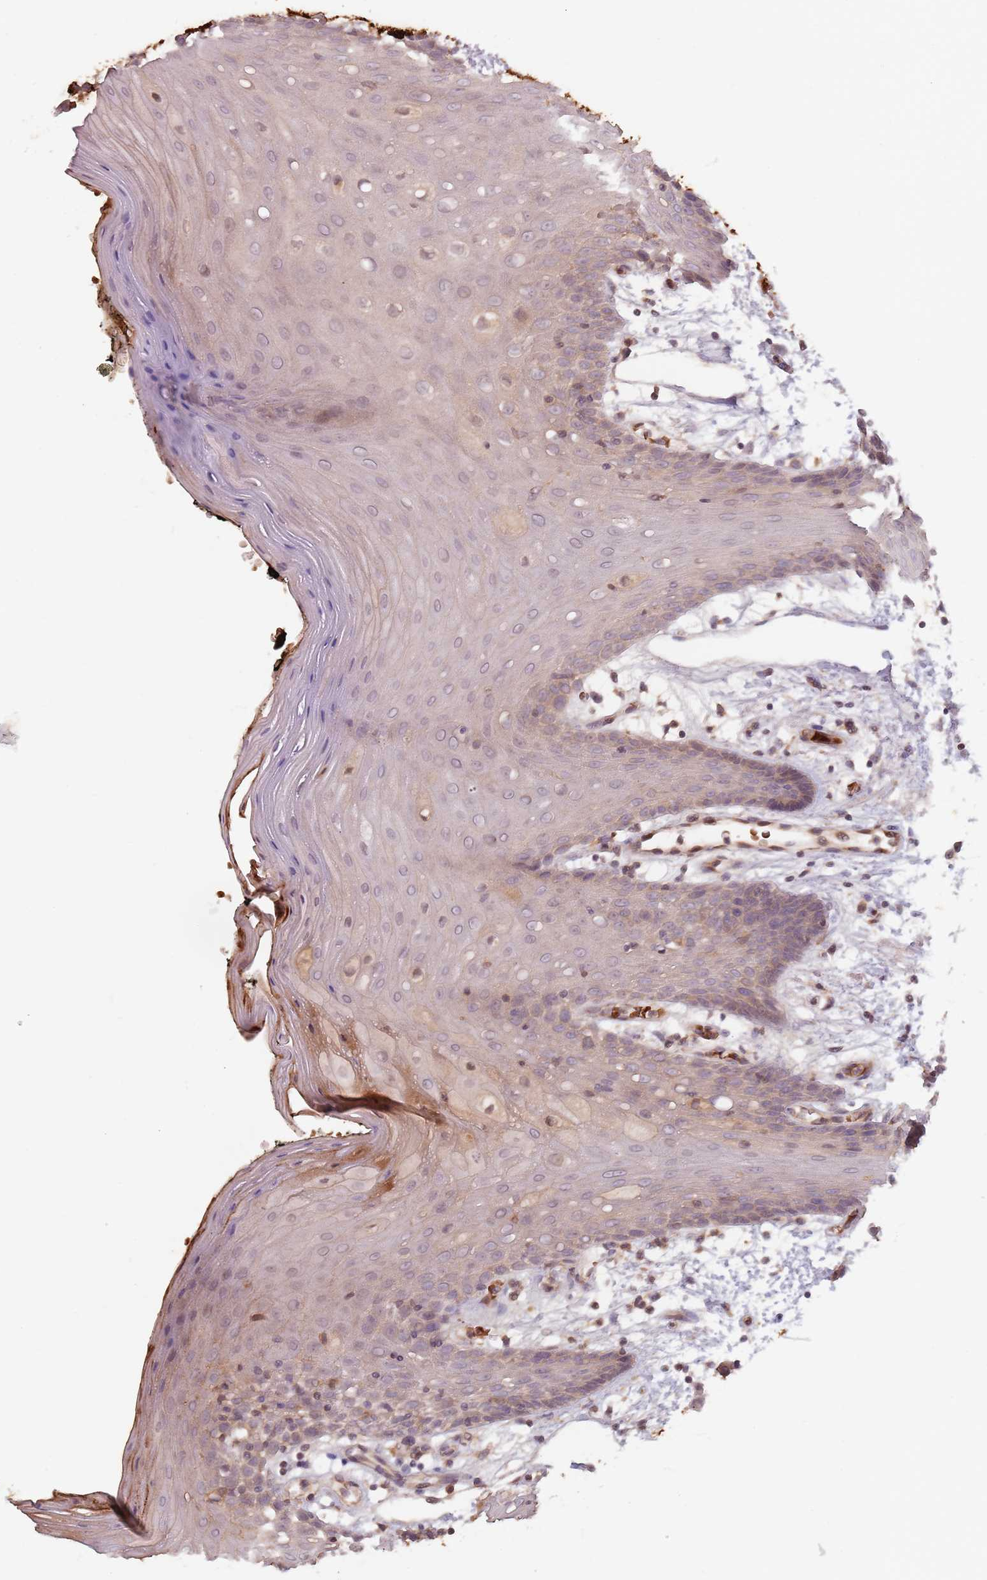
{"staining": {"intensity": "negative", "quantity": "none", "location": "none"}, "tissue": "oral mucosa", "cell_type": "Squamous epithelial cells", "image_type": "normal", "snomed": [{"axis": "morphology", "description": "Normal tissue, NOS"}, {"axis": "topography", "description": "Oral tissue"}, {"axis": "topography", "description": "Tounge, NOS"}], "caption": "DAB immunohistochemical staining of unremarkable oral mucosa shows no significant expression in squamous epithelial cells. (DAB (3,3'-diaminobenzidine) immunohistochemistry (IHC) with hematoxylin counter stain).", "gene": "GPR180", "patient": {"sex": "female", "age": 59}}